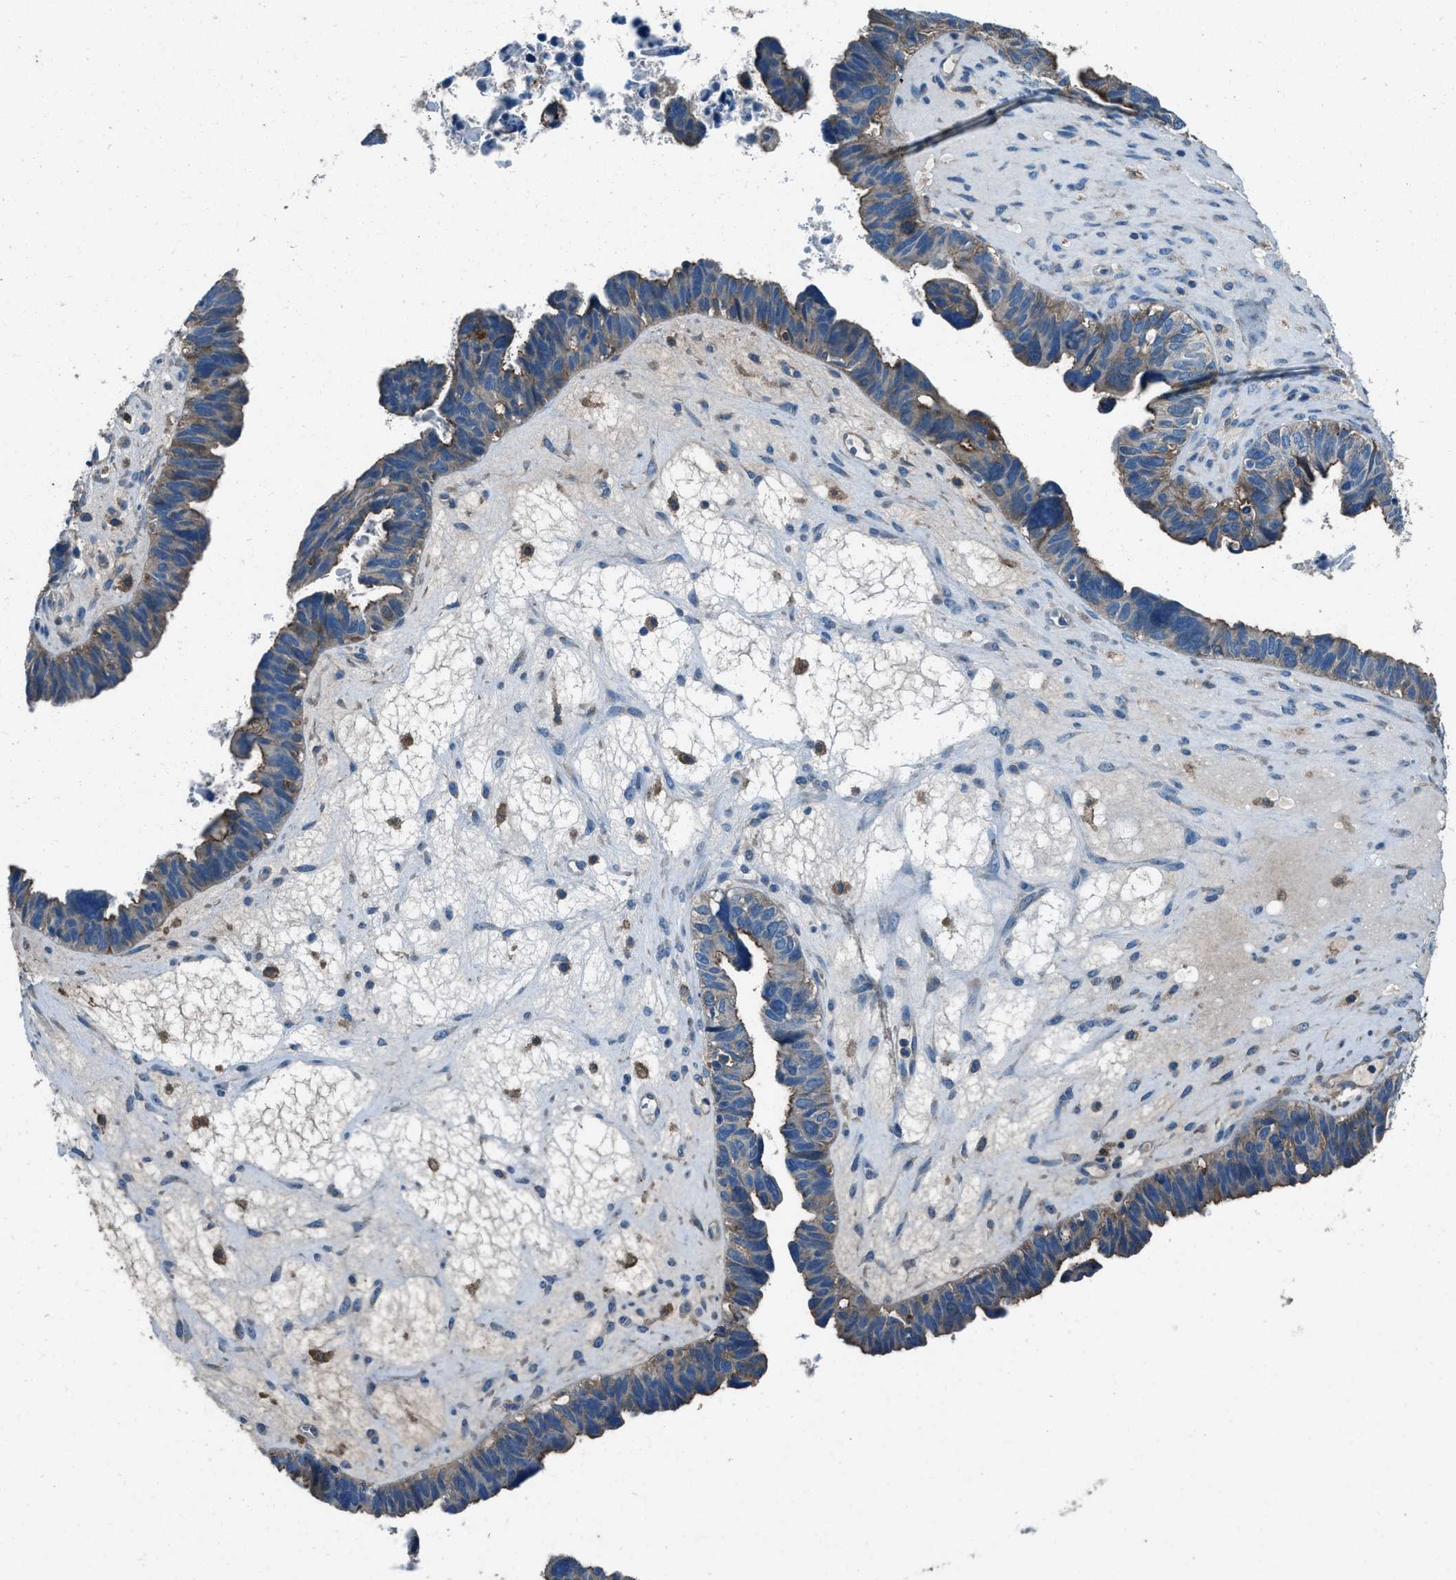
{"staining": {"intensity": "weak", "quantity": "25%-75%", "location": "cytoplasmic/membranous"}, "tissue": "ovarian cancer", "cell_type": "Tumor cells", "image_type": "cancer", "snomed": [{"axis": "morphology", "description": "Cystadenocarcinoma, serous, NOS"}, {"axis": "topography", "description": "Ovary"}], "caption": "Serous cystadenocarcinoma (ovarian) tissue reveals weak cytoplasmic/membranous expression in approximately 25%-75% of tumor cells, visualized by immunohistochemistry. (DAB (3,3'-diaminobenzidine) IHC with brightfield microscopy, high magnification).", "gene": "SVIL", "patient": {"sex": "female", "age": 79}}